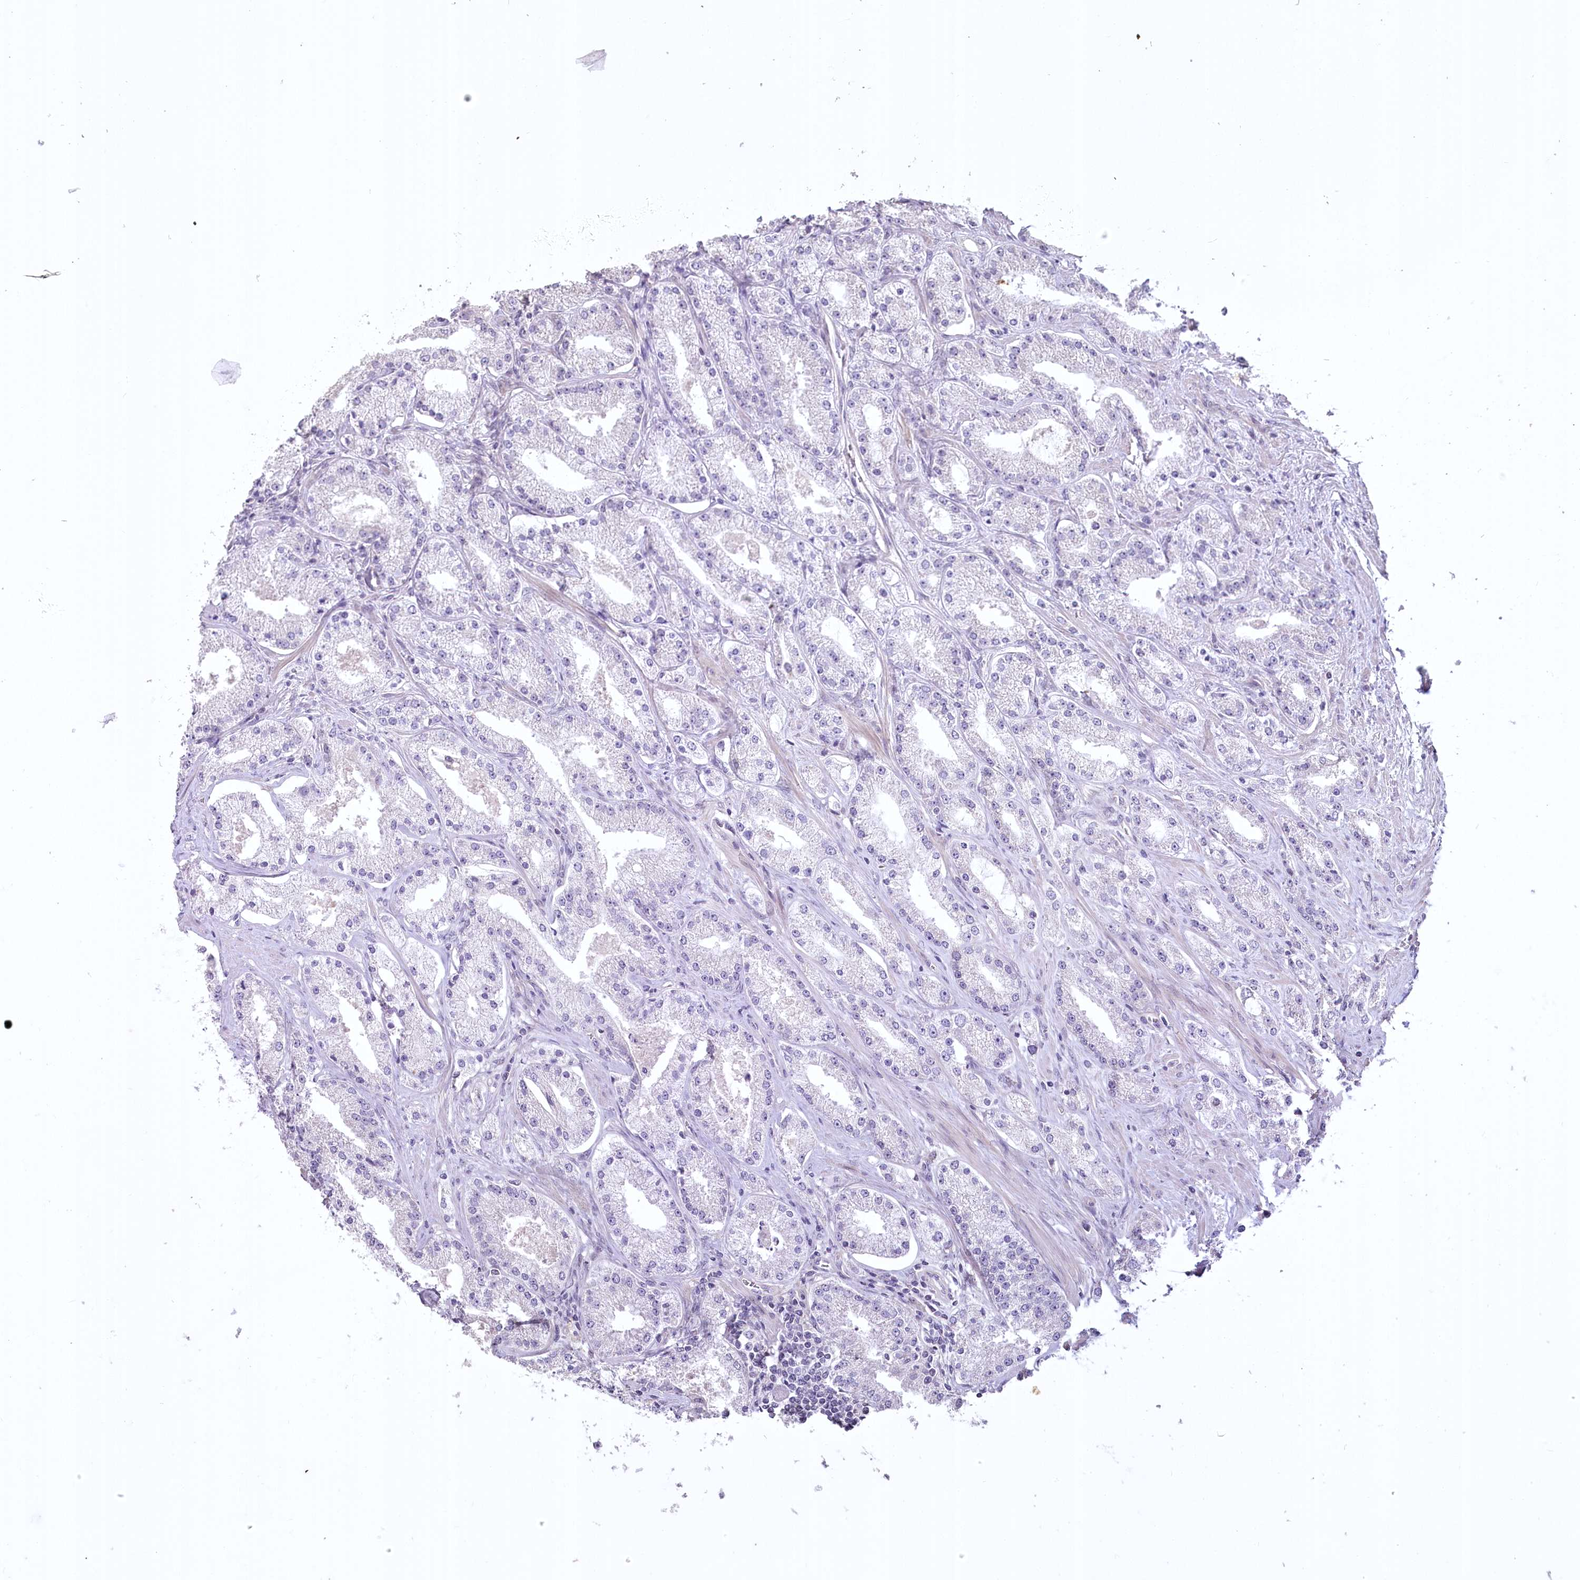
{"staining": {"intensity": "negative", "quantity": "none", "location": "none"}, "tissue": "prostate cancer", "cell_type": "Tumor cells", "image_type": "cancer", "snomed": [{"axis": "morphology", "description": "Adenocarcinoma, Low grade"}, {"axis": "topography", "description": "Prostate"}], "caption": "This photomicrograph is of prostate adenocarcinoma (low-grade) stained with IHC to label a protein in brown with the nuclei are counter-stained blue. There is no positivity in tumor cells.", "gene": "USP11", "patient": {"sex": "male", "age": 69}}